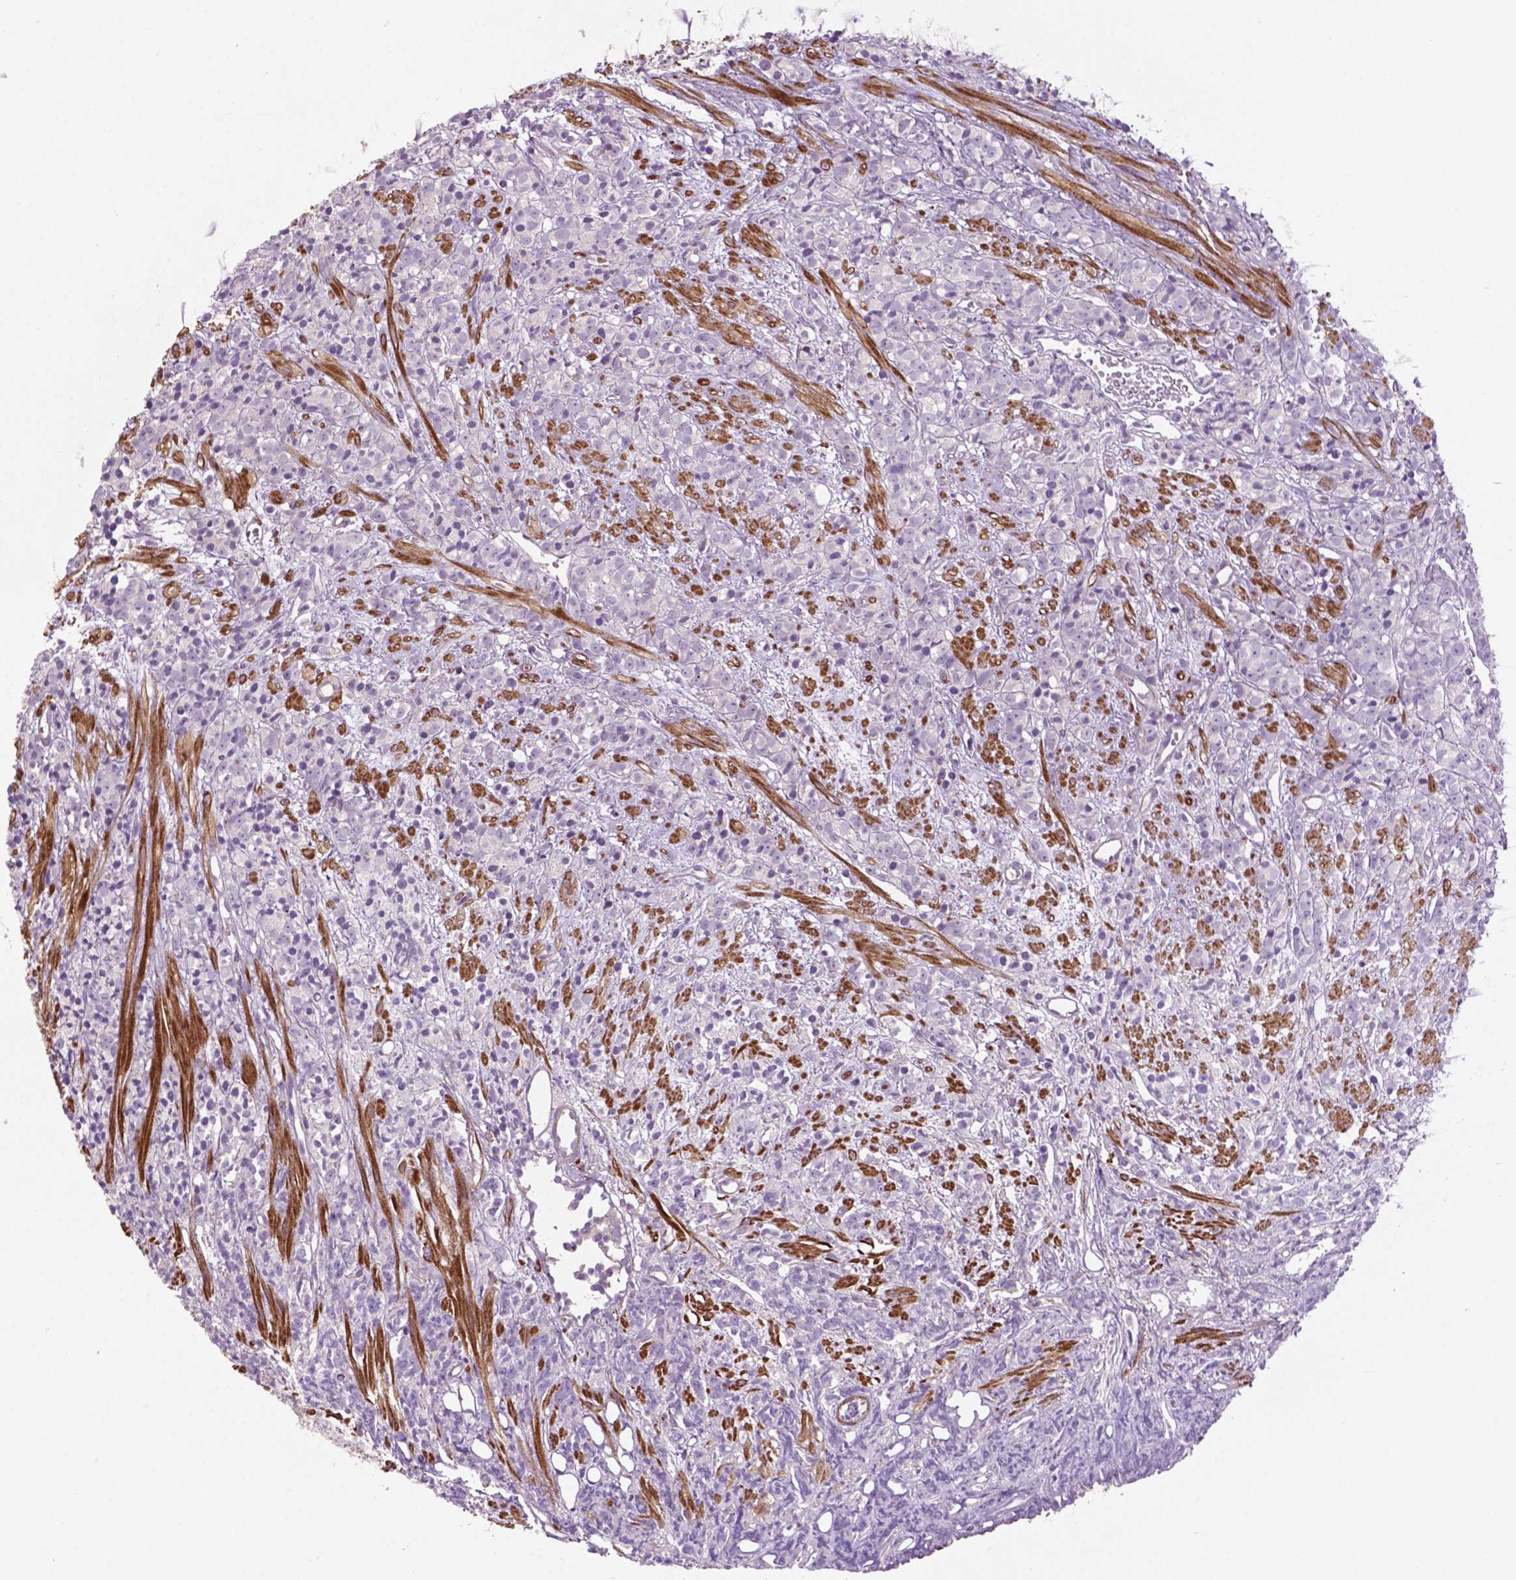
{"staining": {"intensity": "negative", "quantity": "none", "location": "none"}, "tissue": "prostate cancer", "cell_type": "Tumor cells", "image_type": "cancer", "snomed": [{"axis": "morphology", "description": "Adenocarcinoma, High grade"}, {"axis": "topography", "description": "Prostate"}], "caption": "The IHC image has no significant positivity in tumor cells of prostate cancer tissue.", "gene": "BMP4", "patient": {"sex": "male", "age": 81}}